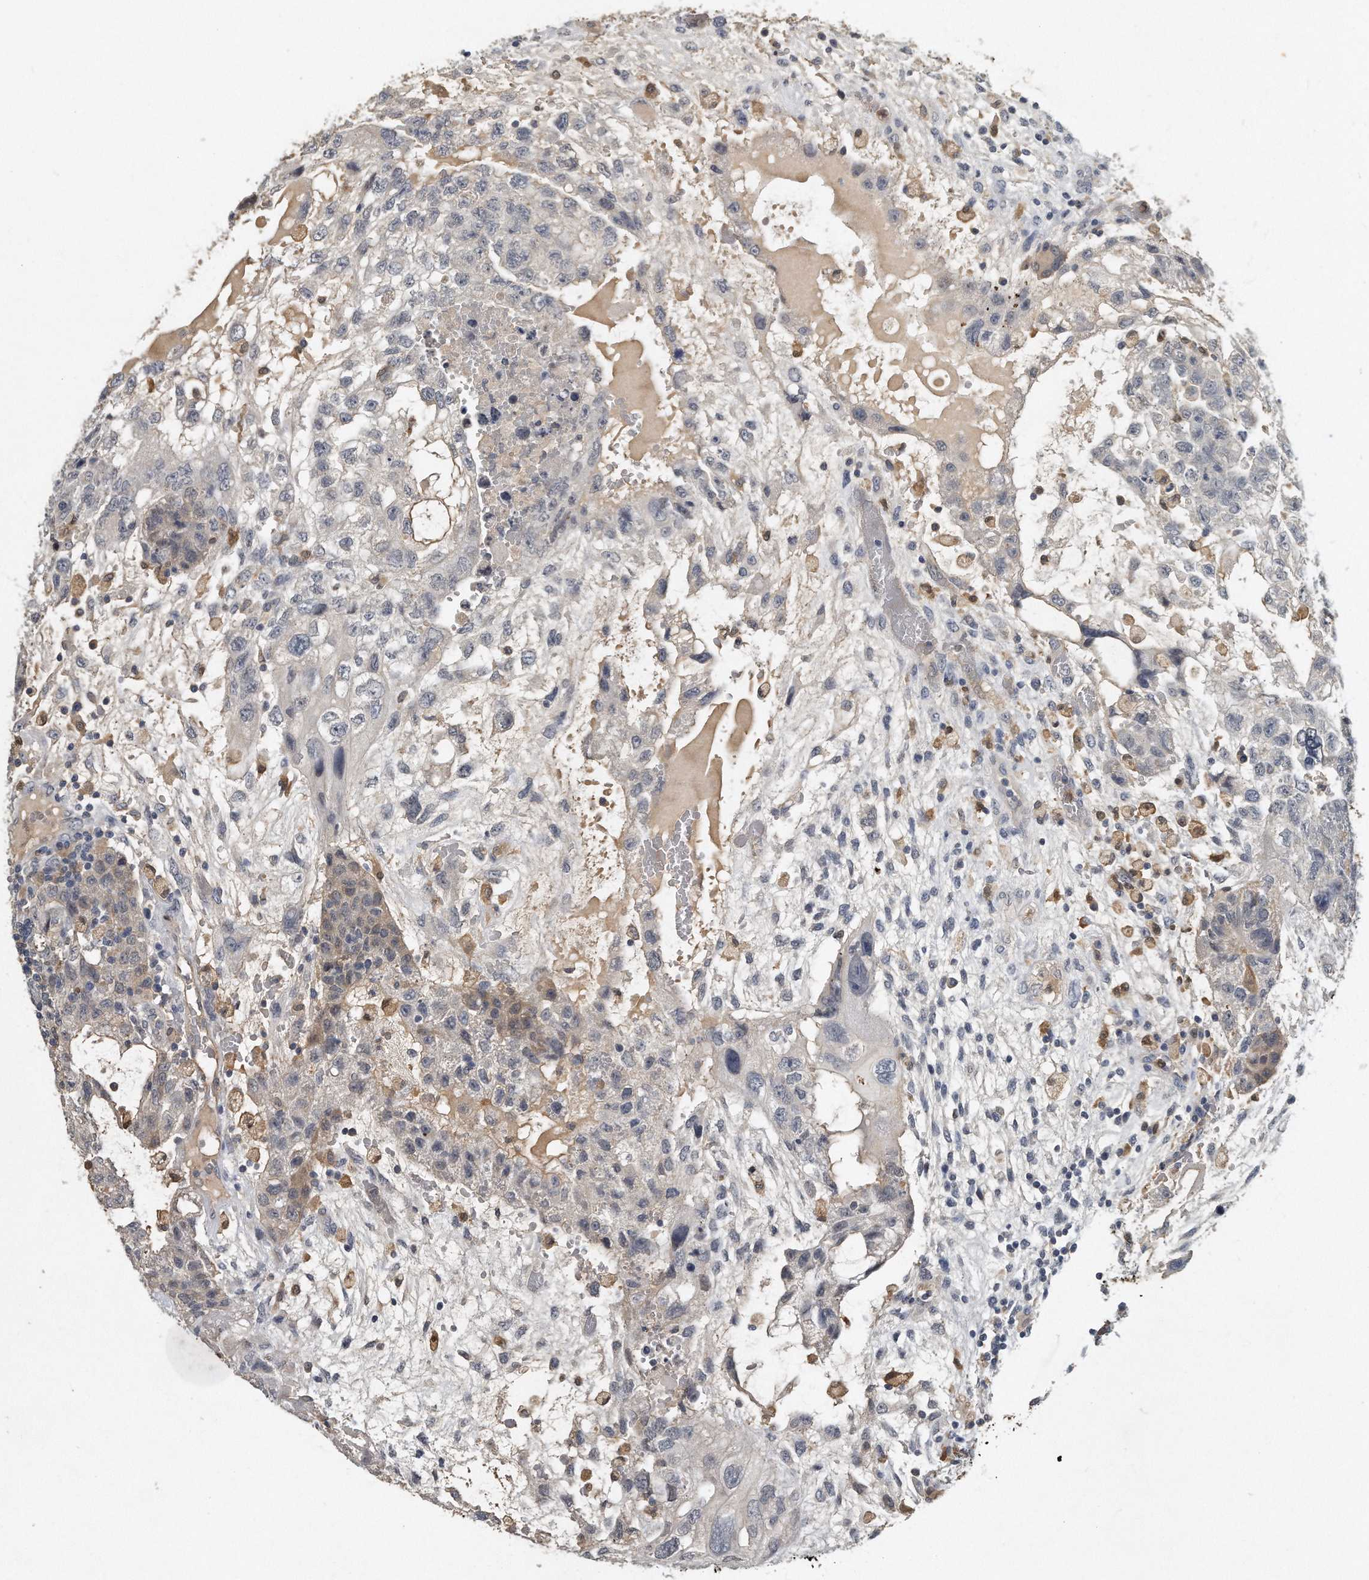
{"staining": {"intensity": "weak", "quantity": "<25%", "location": "cytoplasmic/membranous"}, "tissue": "testis cancer", "cell_type": "Tumor cells", "image_type": "cancer", "snomed": [{"axis": "morphology", "description": "Carcinoma, Embryonal, NOS"}, {"axis": "topography", "description": "Testis"}], "caption": "Immunohistochemistry image of neoplastic tissue: embryonal carcinoma (testis) stained with DAB (3,3'-diaminobenzidine) demonstrates no significant protein positivity in tumor cells.", "gene": "CAMK1", "patient": {"sex": "male", "age": 36}}